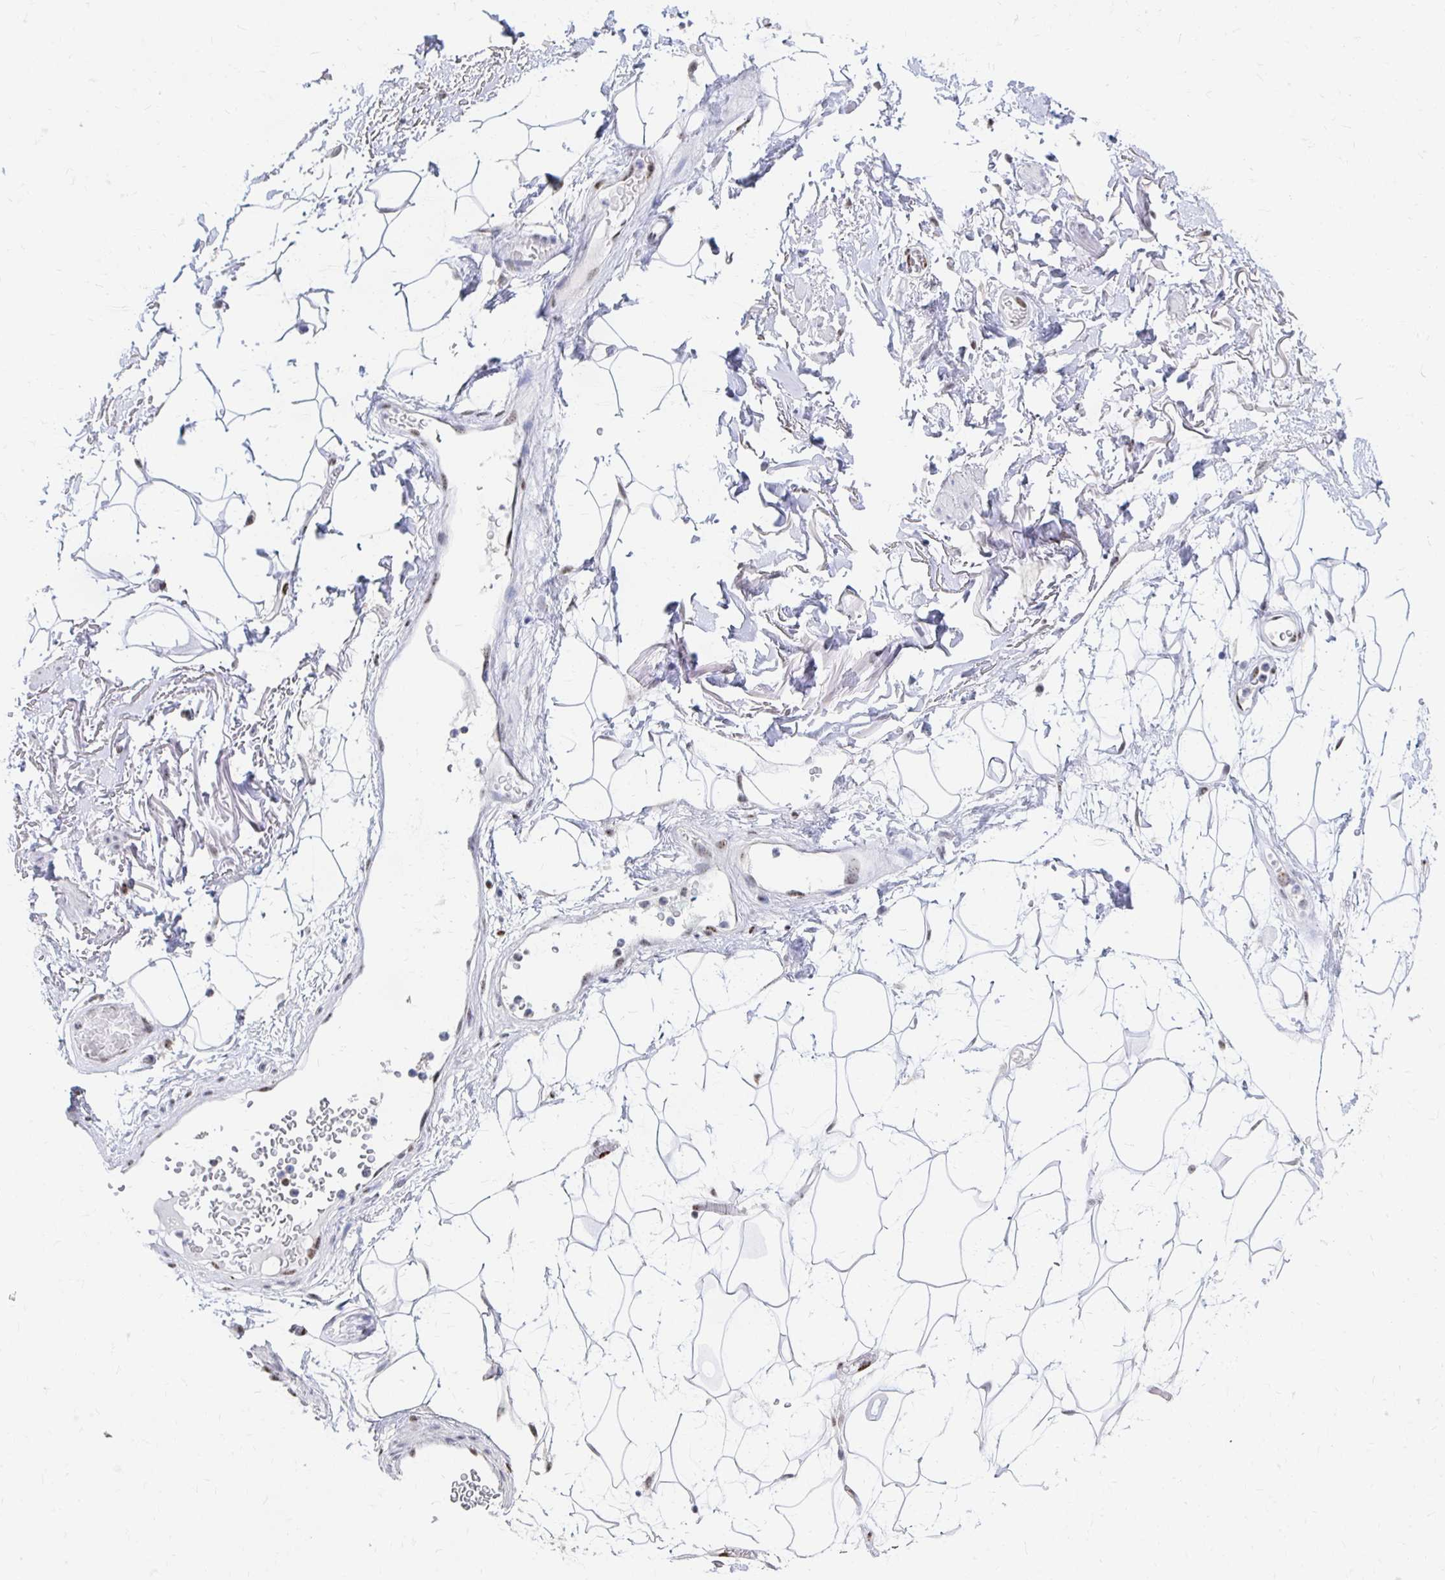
{"staining": {"intensity": "negative", "quantity": "none", "location": "none"}, "tissue": "adipose tissue", "cell_type": "Adipocytes", "image_type": "normal", "snomed": [{"axis": "morphology", "description": "Normal tissue, NOS"}, {"axis": "topography", "description": "Anal"}, {"axis": "topography", "description": "Peripheral nerve tissue"}], "caption": "The photomicrograph exhibits no staining of adipocytes in normal adipose tissue. The staining was performed using DAB (3,3'-diaminobenzidine) to visualize the protein expression in brown, while the nuclei were stained in blue with hematoxylin (Magnification: 20x).", "gene": "CLIC3", "patient": {"sex": "male", "age": 78}}